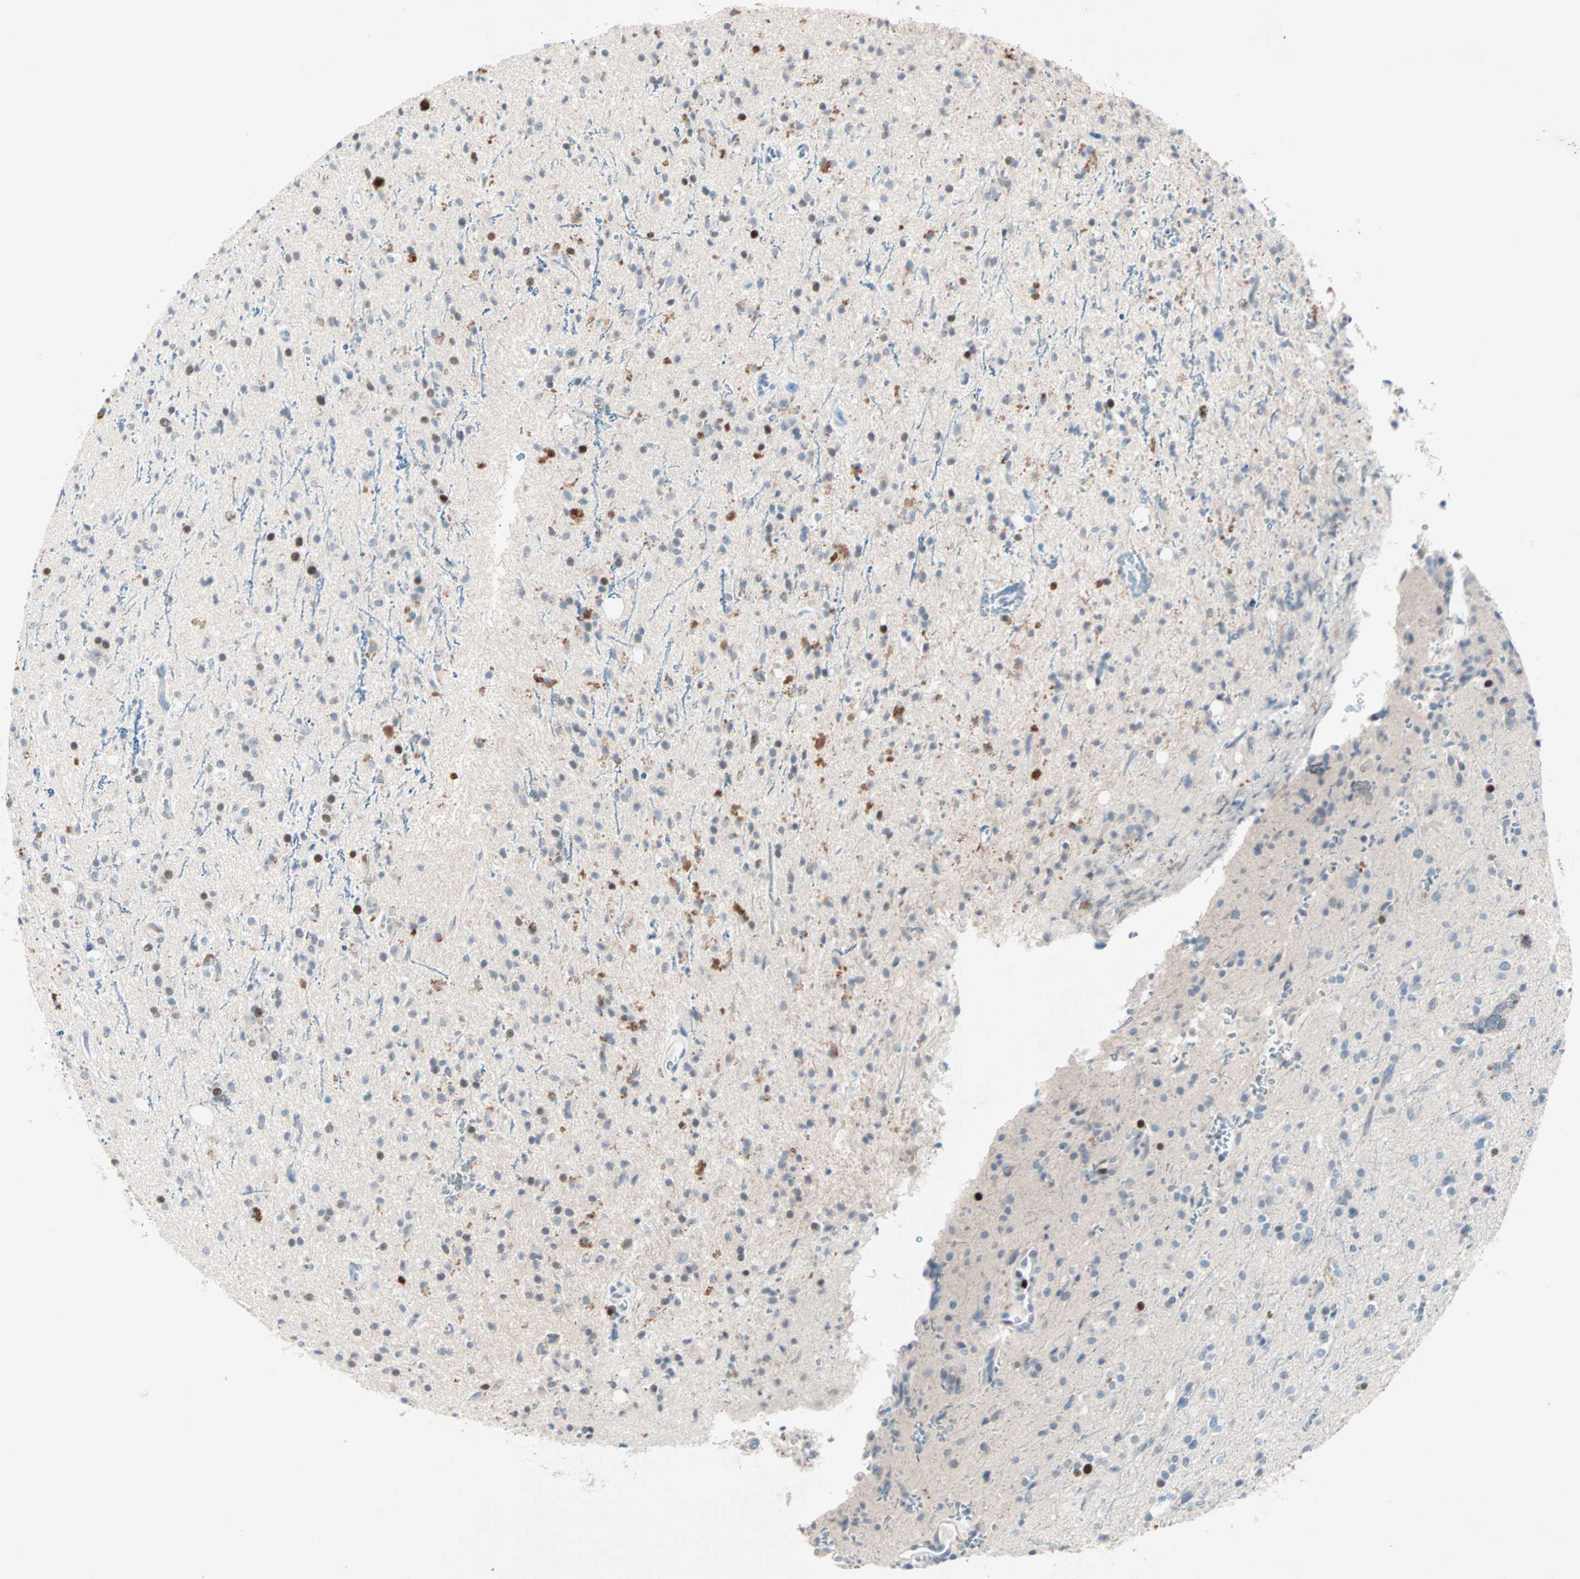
{"staining": {"intensity": "strong", "quantity": "<25%", "location": "nuclear"}, "tissue": "glioma", "cell_type": "Tumor cells", "image_type": "cancer", "snomed": [{"axis": "morphology", "description": "Glioma, malignant, High grade"}, {"axis": "topography", "description": "Brain"}], "caption": "Immunohistochemical staining of glioma shows strong nuclear protein positivity in about <25% of tumor cells.", "gene": "CCNE2", "patient": {"sex": "male", "age": 47}}